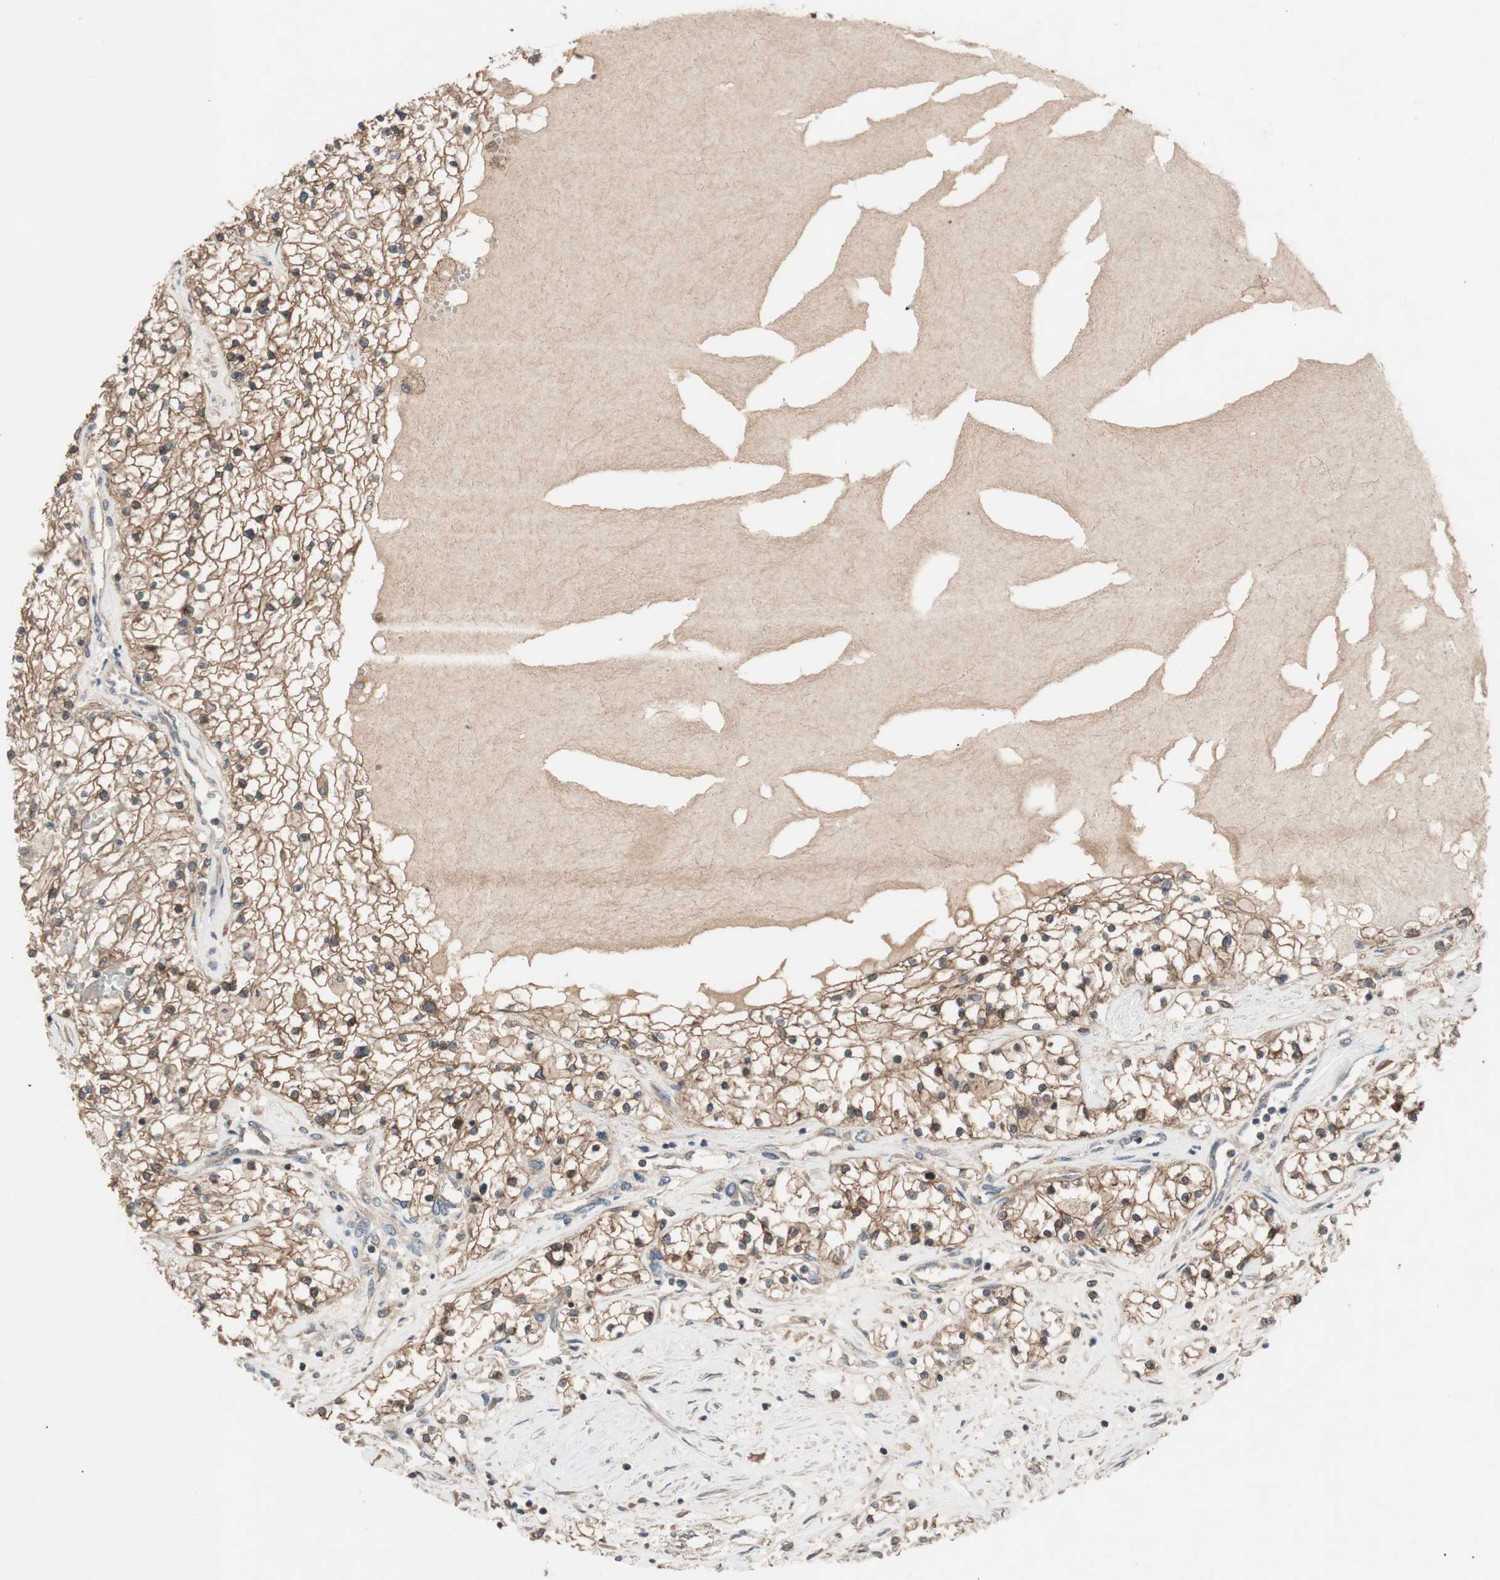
{"staining": {"intensity": "moderate", "quantity": ">75%", "location": "cytoplasmic/membranous"}, "tissue": "renal cancer", "cell_type": "Tumor cells", "image_type": "cancer", "snomed": [{"axis": "morphology", "description": "Adenocarcinoma, NOS"}, {"axis": "topography", "description": "Kidney"}], "caption": "Protein analysis of renal cancer tissue displays moderate cytoplasmic/membranous expression in approximately >75% of tumor cells.", "gene": "ATP6AP2", "patient": {"sex": "male", "age": 68}}